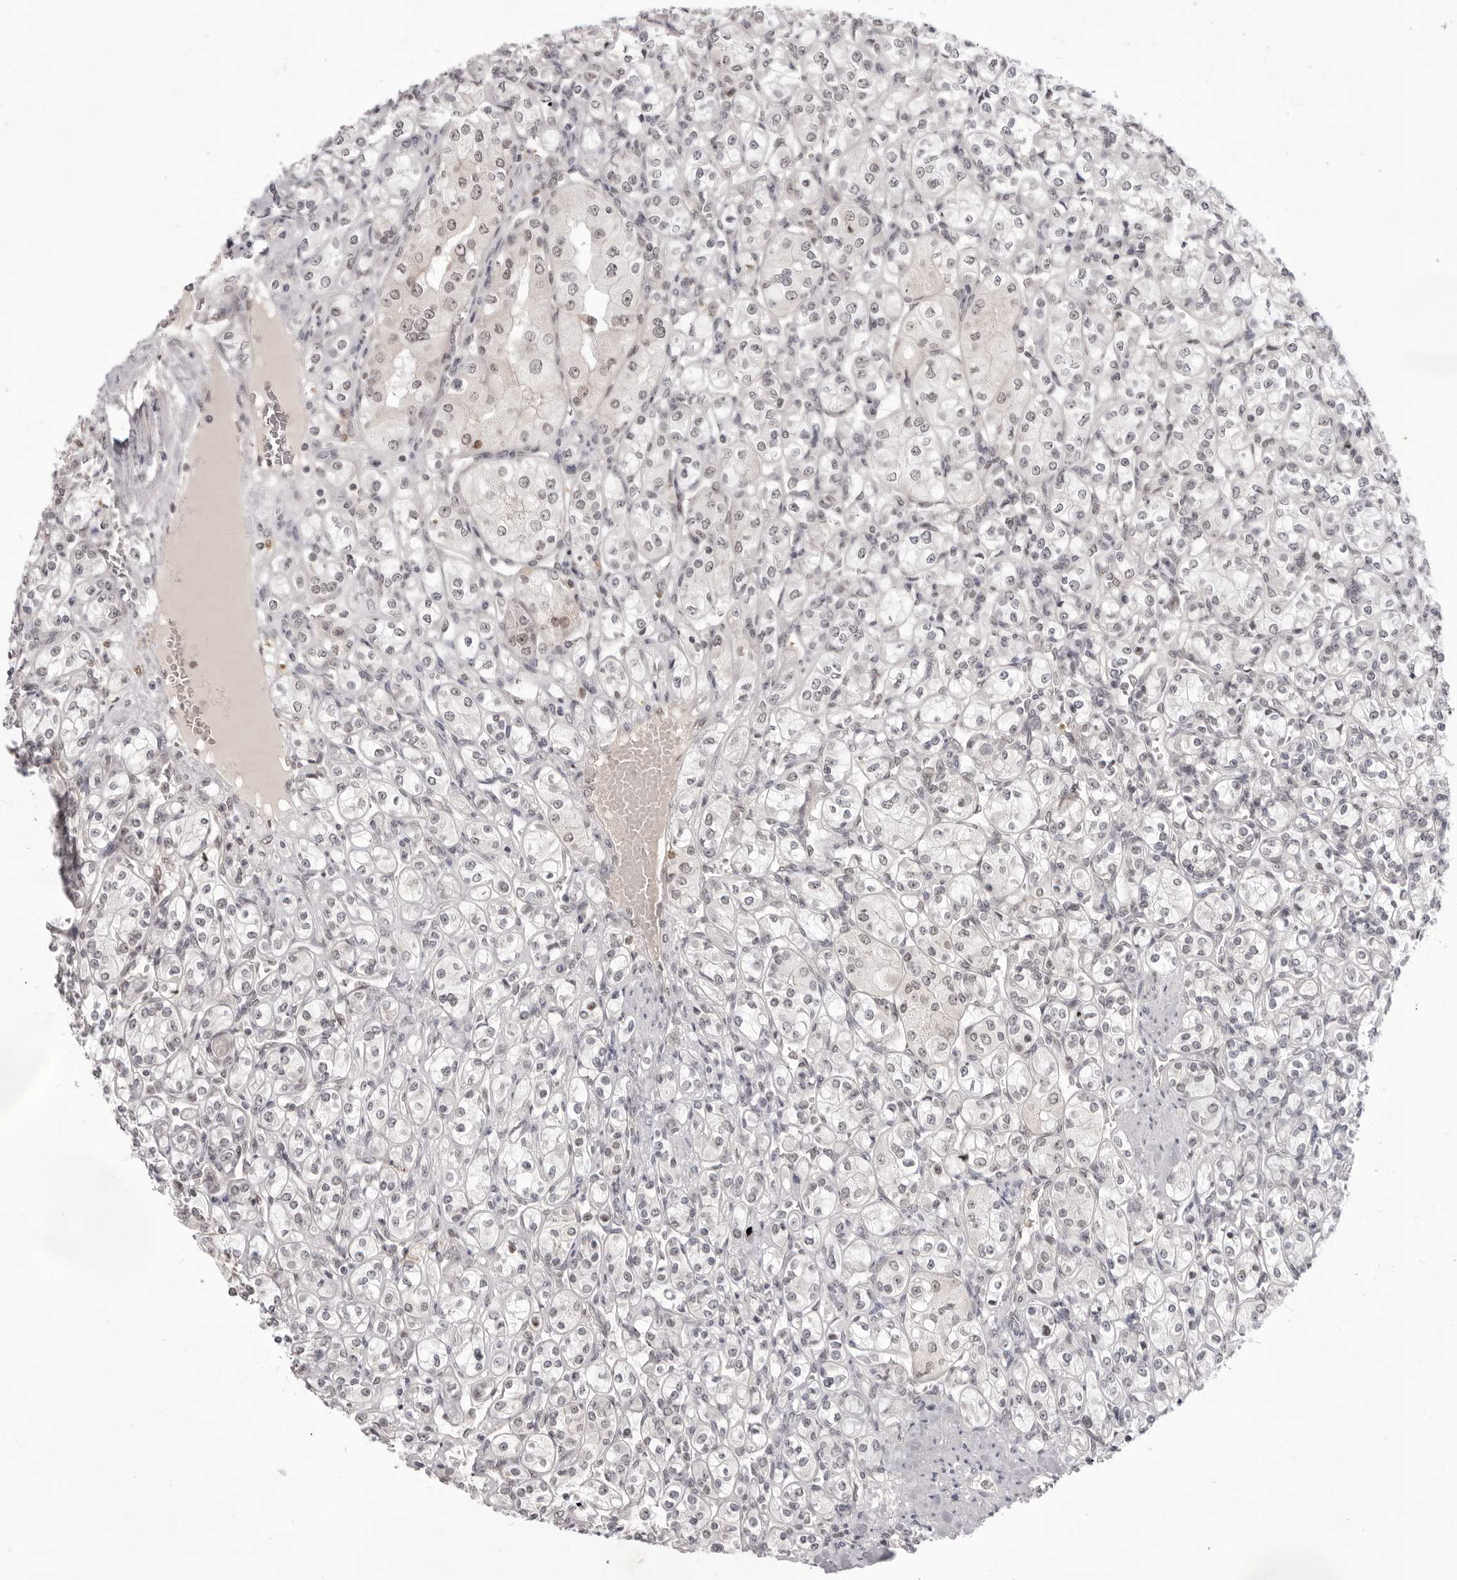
{"staining": {"intensity": "negative", "quantity": "none", "location": "none"}, "tissue": "renal cancer", "cell_type": "Tumor cells", "image_type": "cancer", "snomed": [{"axis": "morphology", "description": "Adenocarcinoma, NOS"}, {"axis": "topography", "description": "Kidney"}], "caption": "Immunohistochemistry photomicrograph of neoplastic tissue: human renal cancer stained with DAB displays no significant protein expression in tumor cells.", "gene": "SRGAP2", "patient": {"sex": "male", "age": 77}}